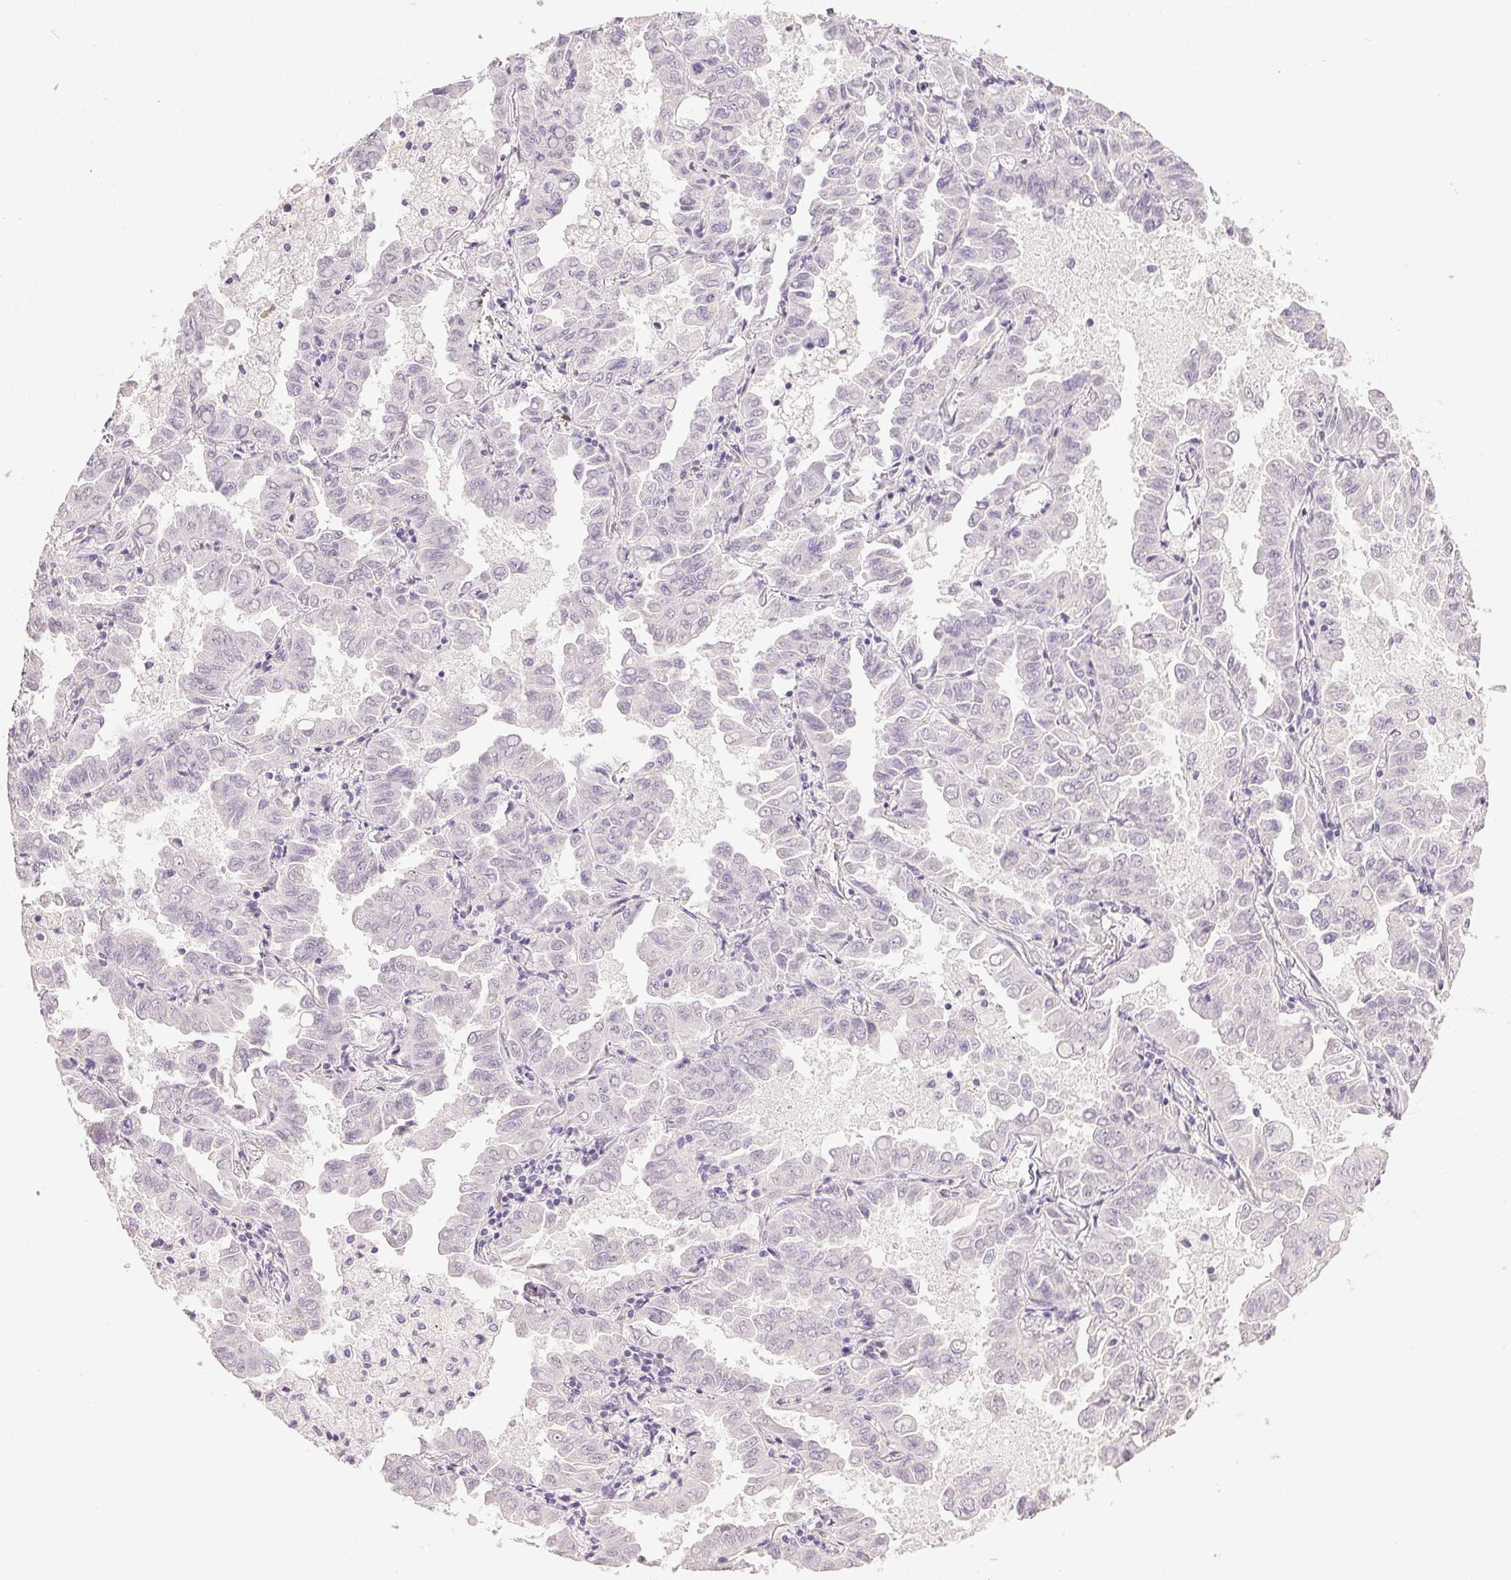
{"staining": {"intensity": "negative", "quantity": "none", "location": "none"}, "tissue": "lung cancer", "cell_type": "Tumor cells", "image_type": "cancer", "snomed": [{"axis": "morphology", "description": "Adenocarcinoma, NOS"}, {"axis": "topography", "description": "Lung"}], "caption": "DAB (3,3'-diaminobenzidine) immunohistochemical staining of lung adenocarcinoma exhibits no significant staining in tumor cells.", "gene": "PLCB1", "patient": {"sex": "male", "age": 64}}